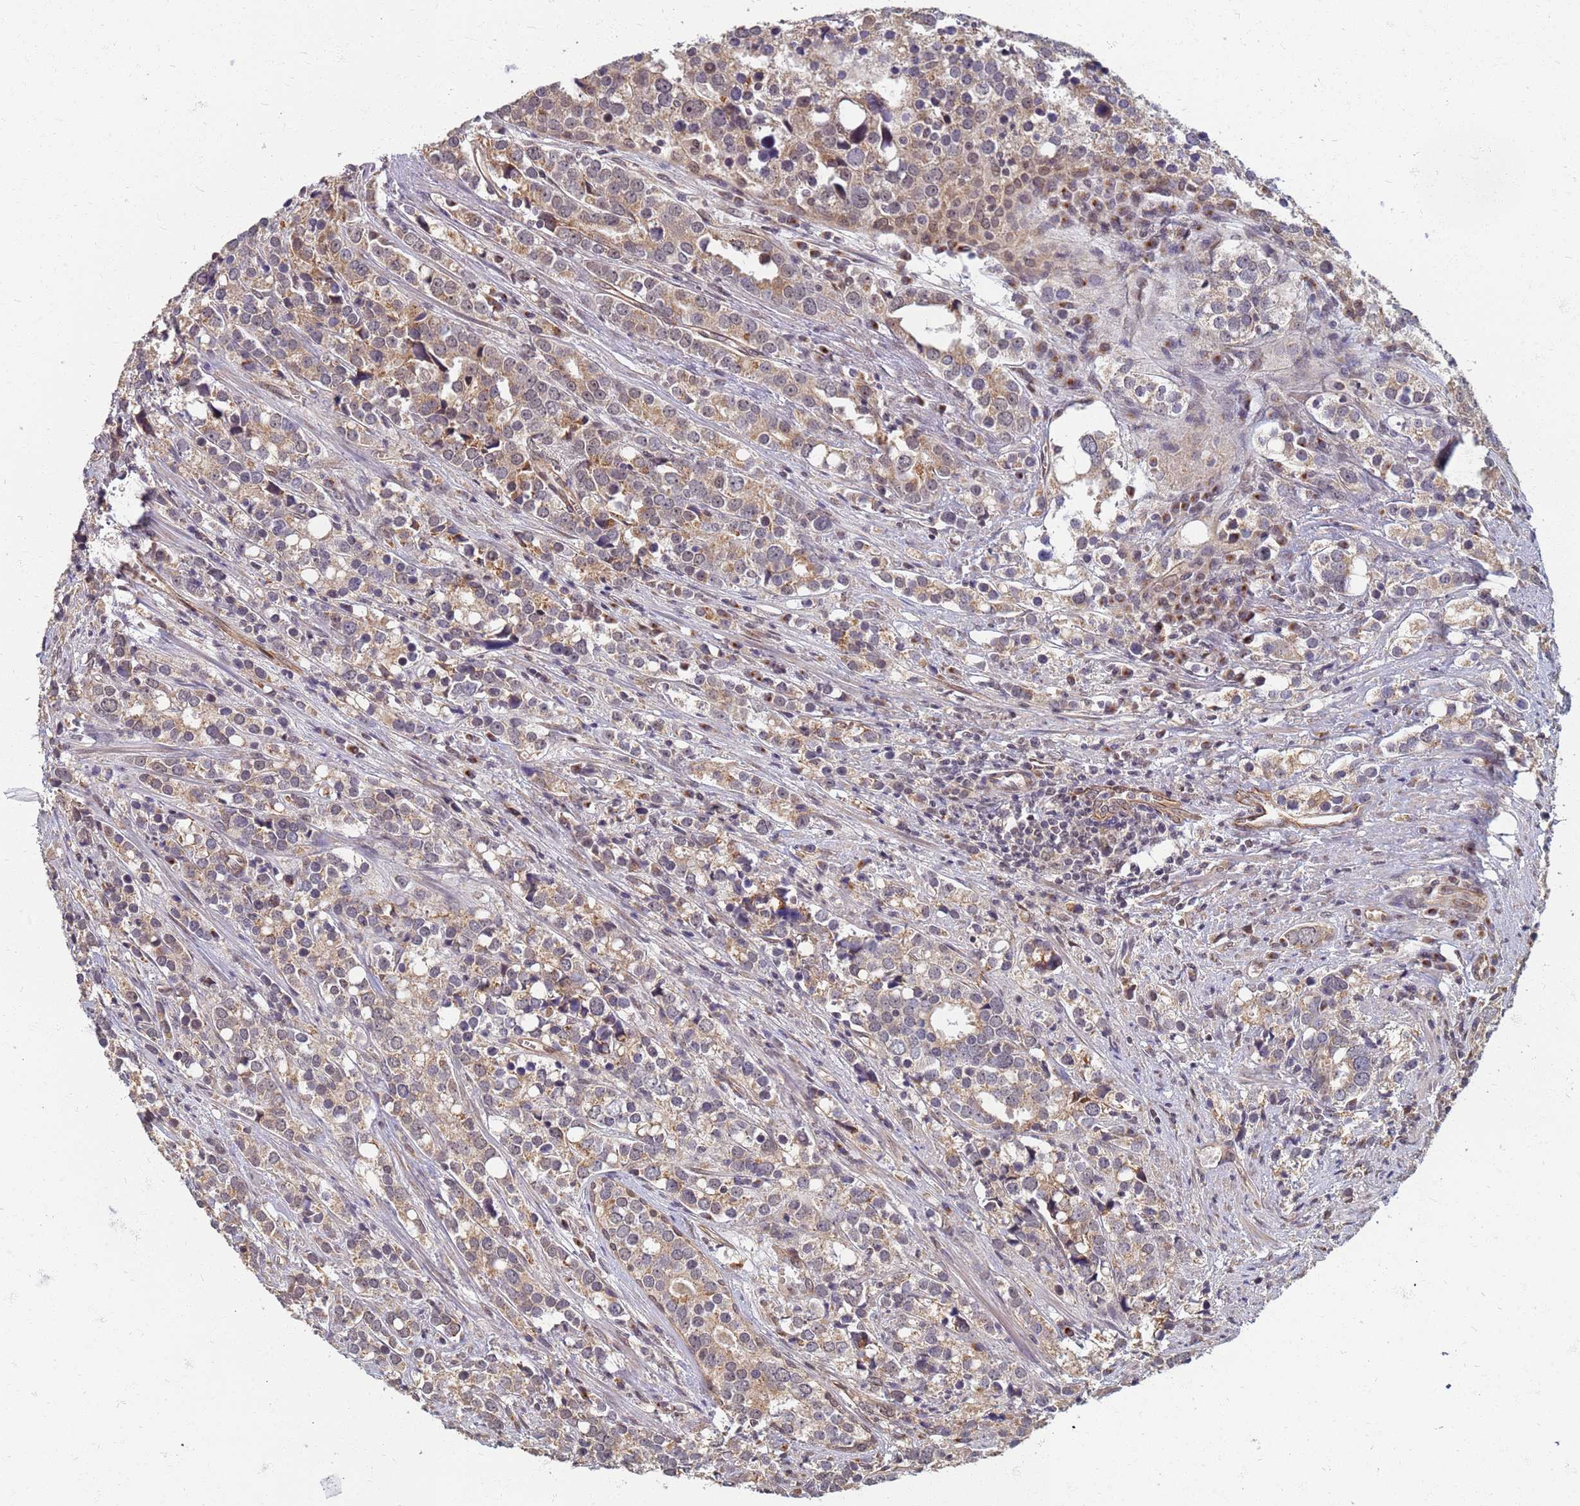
{"staining": {"intensity": "weak", "quantity": "25%-75%", "location": "cytoplasmic/membranous"}, "tissue": "prostate cancer", "cell_type": "Tumor cells", "image_type": "cancer", "snomed": [{"axis": "morphology", "description": "Adenocarcinoma, High grade"}, {"axis": "topography", "description": "Prostate"}], "caption": "Prostate cancer stained for a protein demonstrates weak cytoplasmic/membranous positivity in tumor cells.", "gene": "ITGB4", "patient": {"sex": "male", "age": 71}}